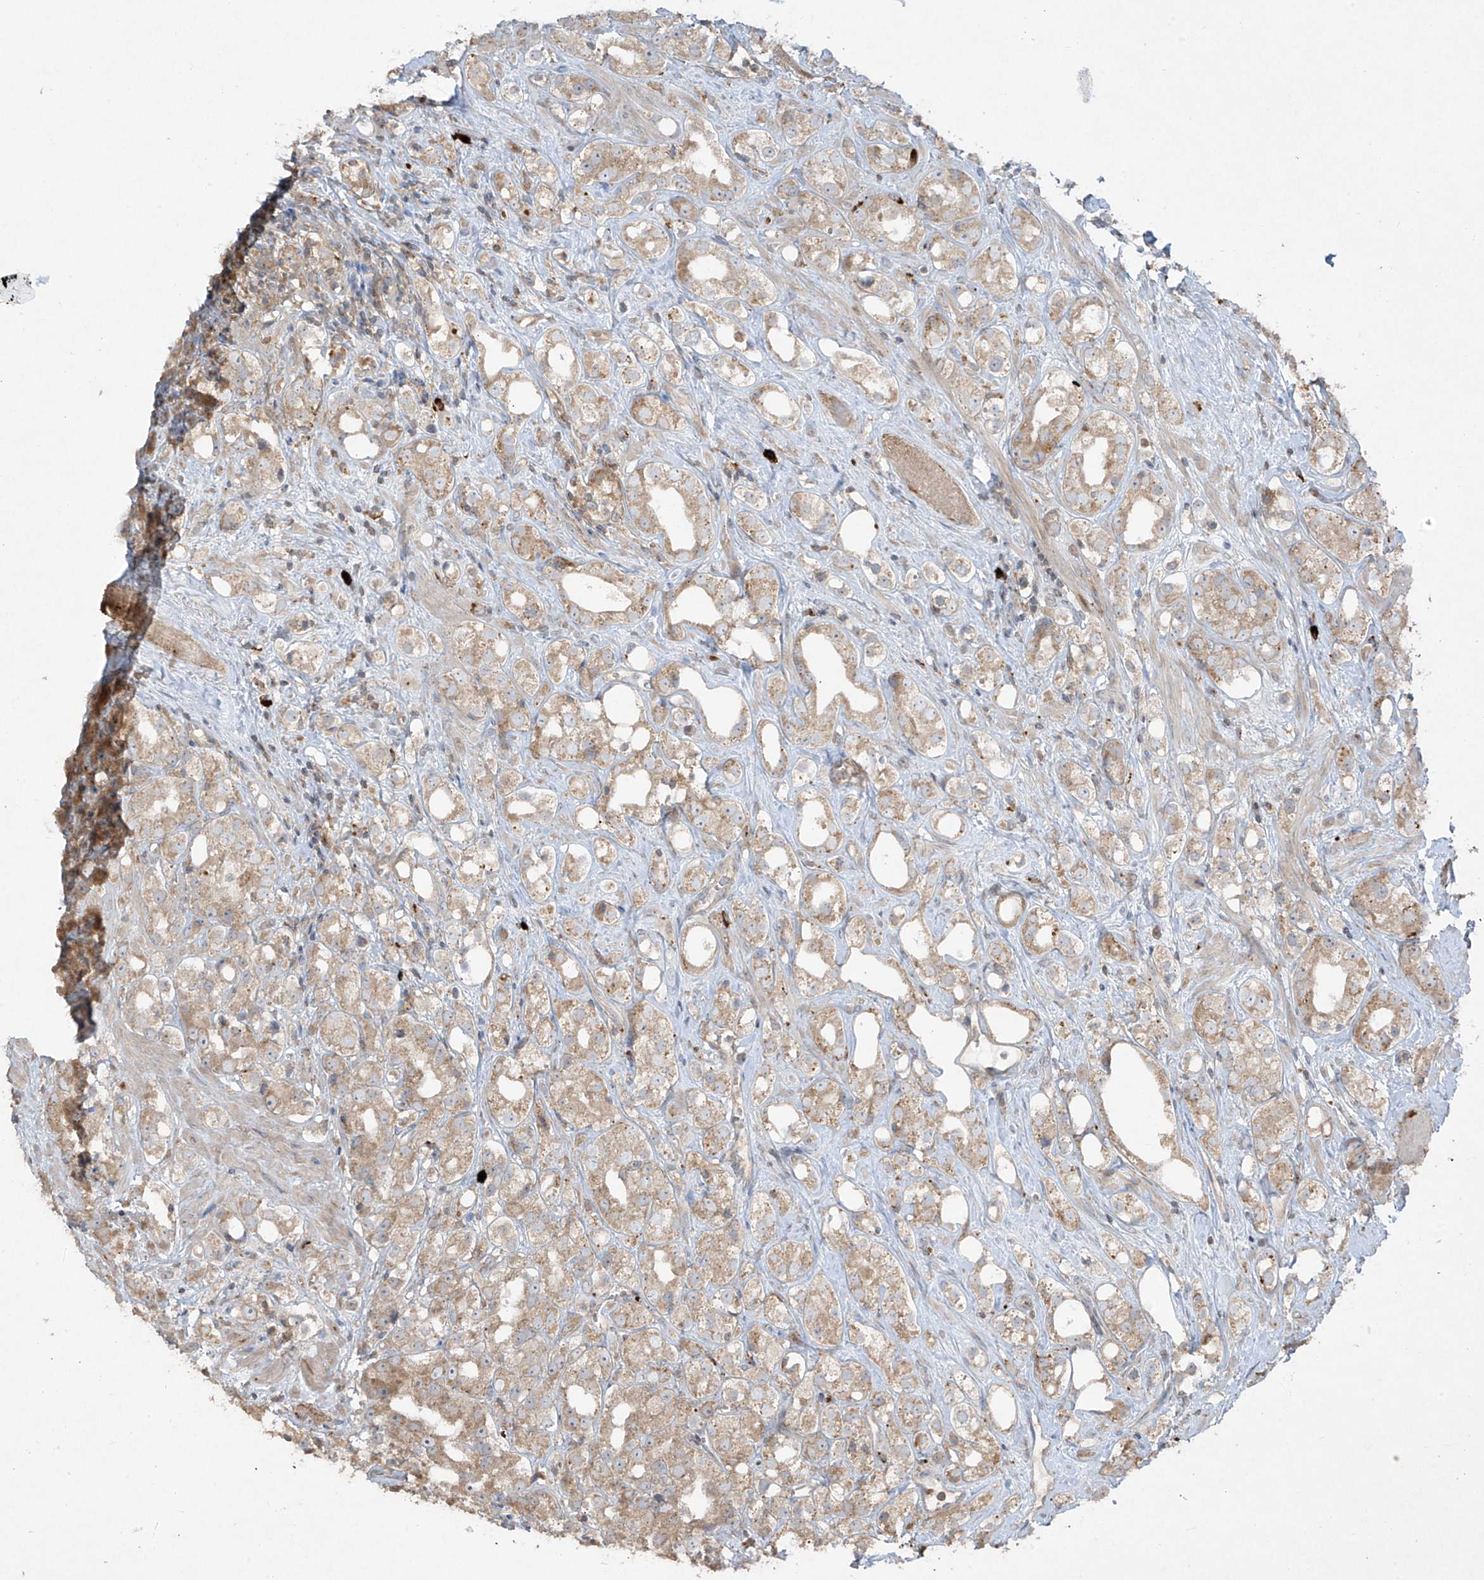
{"staining": {"intensity": "moderate", "quantity": ">75%", "location": "cytoplasmic/membranous"}, "tissue": "prostate cancer", "cell_type": "Tumor cells", "image_type": "cancer", "snomed": [{"axis": "morphology", "description": "Adenocarcinoma, NOS"}, {"axis": "topography", "description": "Prostate"}], "caption": "A high-resolution image shows immunohistochemistry staining of prostate adenocarcinoma, which displays moderate cytoplasmic/membranous staining in about >75% of tumor cells.", "gene": "LDAH", "patient": {"sex": "male", "age": 79}}